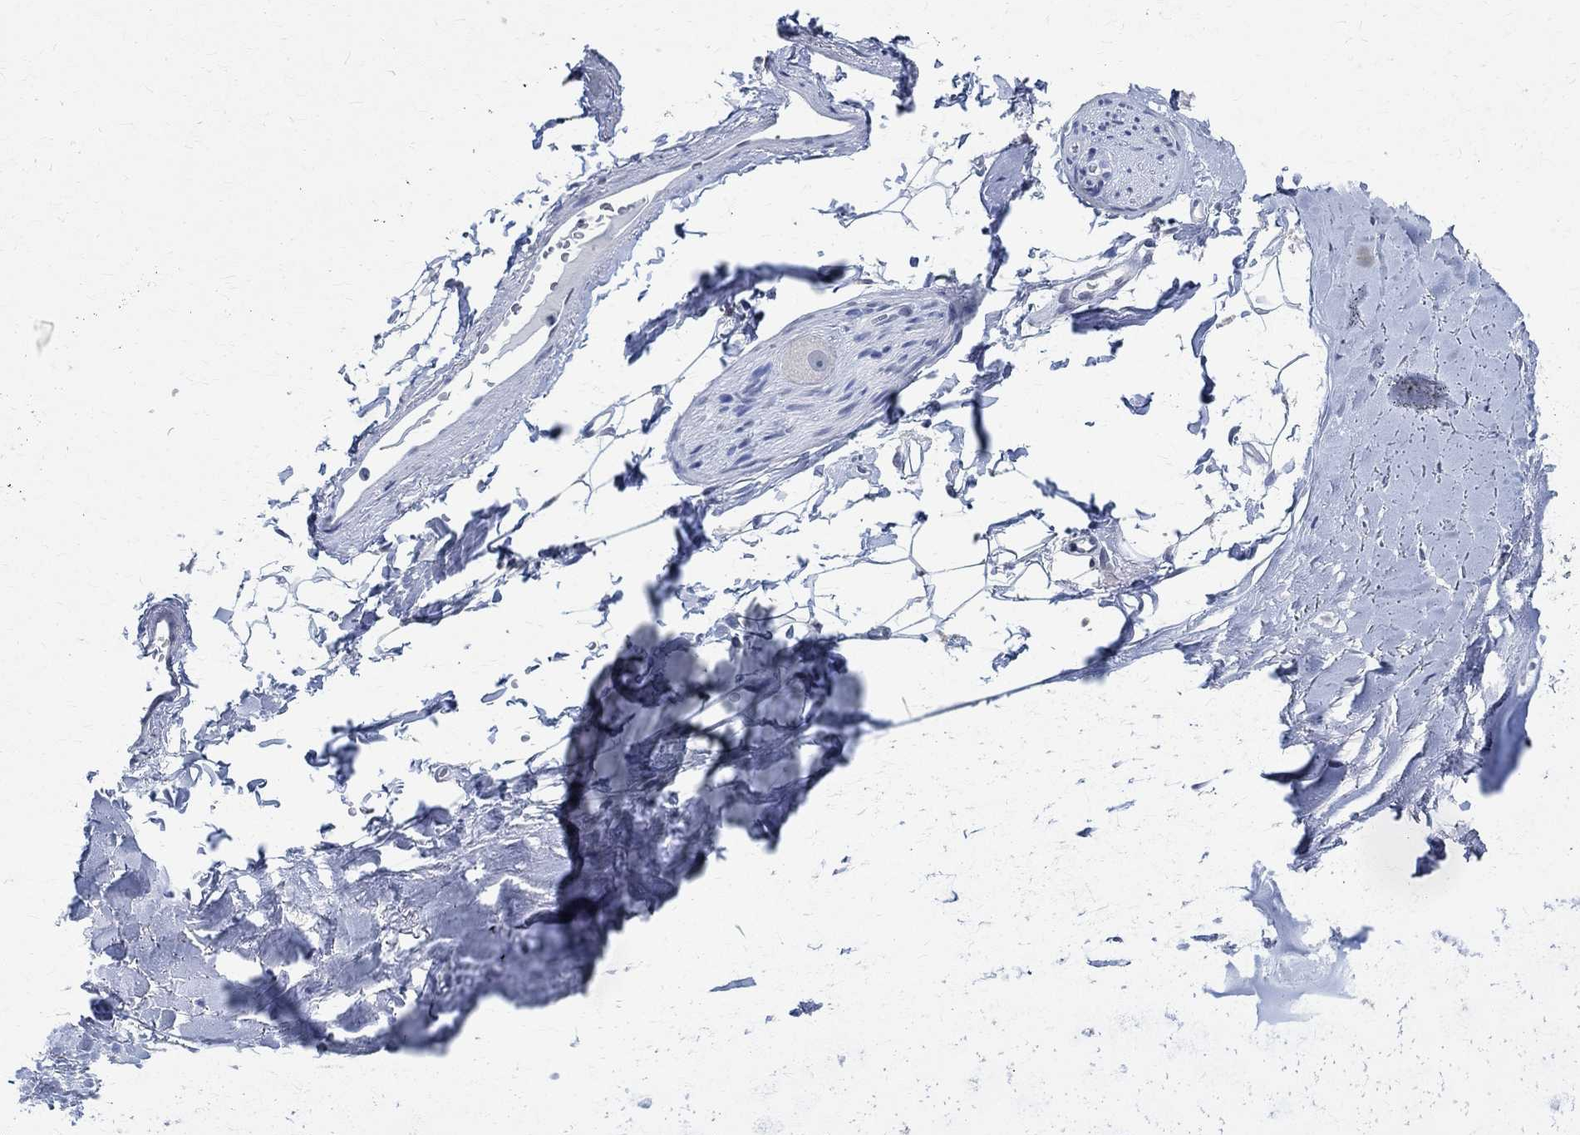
{"staining": {"intensity": "negative", "quantity": "none", "location": "none"}, "tissue": "adipose tissue", "cell_type": "Adipocytes", "image_type": "normal", "snomed": [{"axis": "morphology", "description": "Normal tissue, NOS"}, {"axis": "morphology", "description": "Squamous cell carcinoma, NOS"}, {"axis": "topography", "description": "Cartilage tissue"}, {"axis": "topography", "description": "Bronchus"}], "caption": "A micrograph of adipose tissue stained for a protein exhibits no brown staining in adipocytes. (DAB (3,3'-diaminobenzidine) immunohistochemistry, high magnification).", "gene": "TMEM221", "patient": {"sex": "male", "age": 72}}